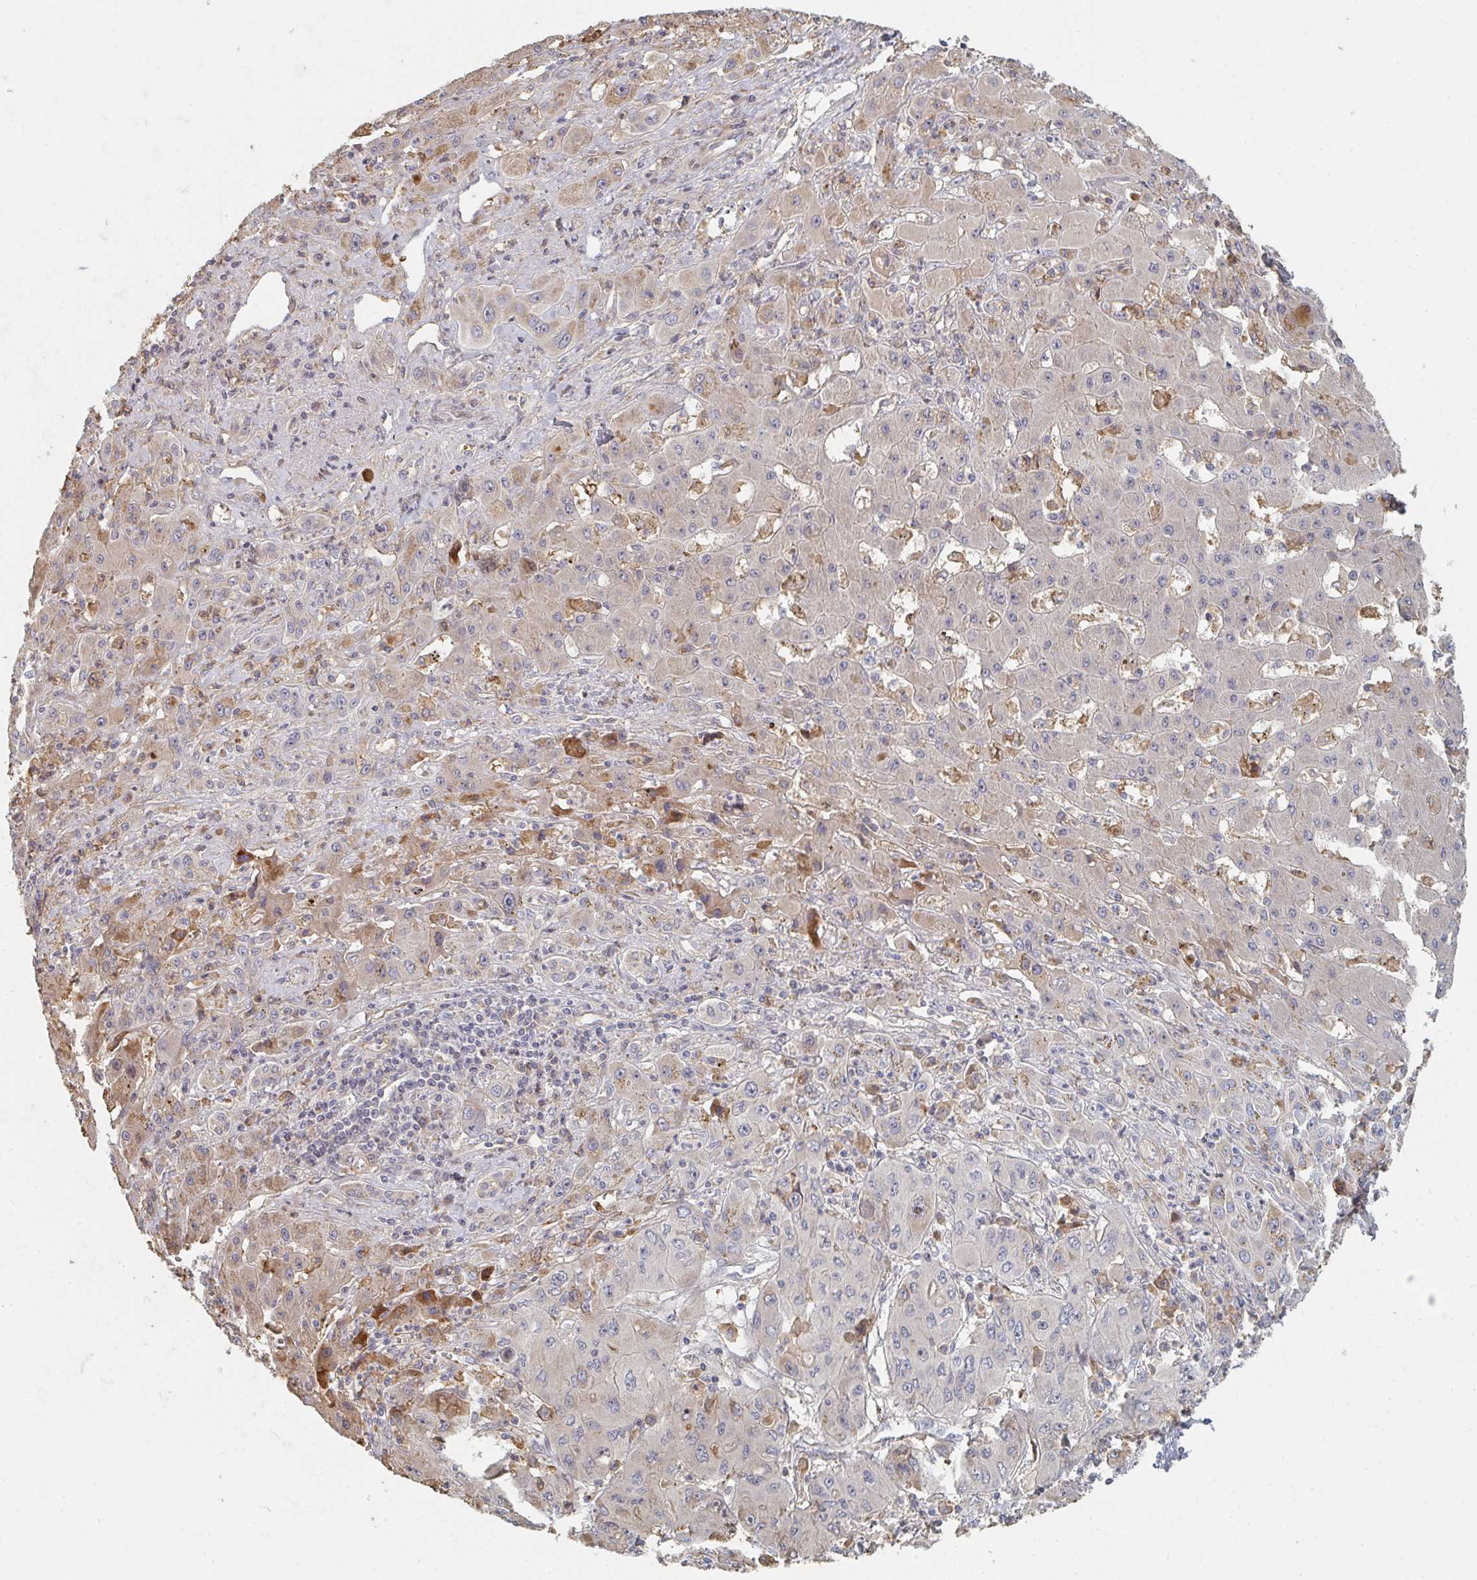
{"staining": {"intensity": "weak", "quantity": "<25%", "location": "cytoplasmic/membranous"}, "tissue": "liver cancer", "cell_type": "Tumor cells", "image_type": "cancer", "snomed": [{"axis": "morphology", "description": "Cholangiocarcinoma"}, {"axis": "topography", "description": "Liver"}], "caption": "An immunohistochemistry micrograph of liver cancer (cholangiocarcinoma) is shown. There is no staining in tumor cells of liver cancer (cholangiocarcinoma).", "gene": "PTEN", "patient": {"sex": "male", "age": 67}}